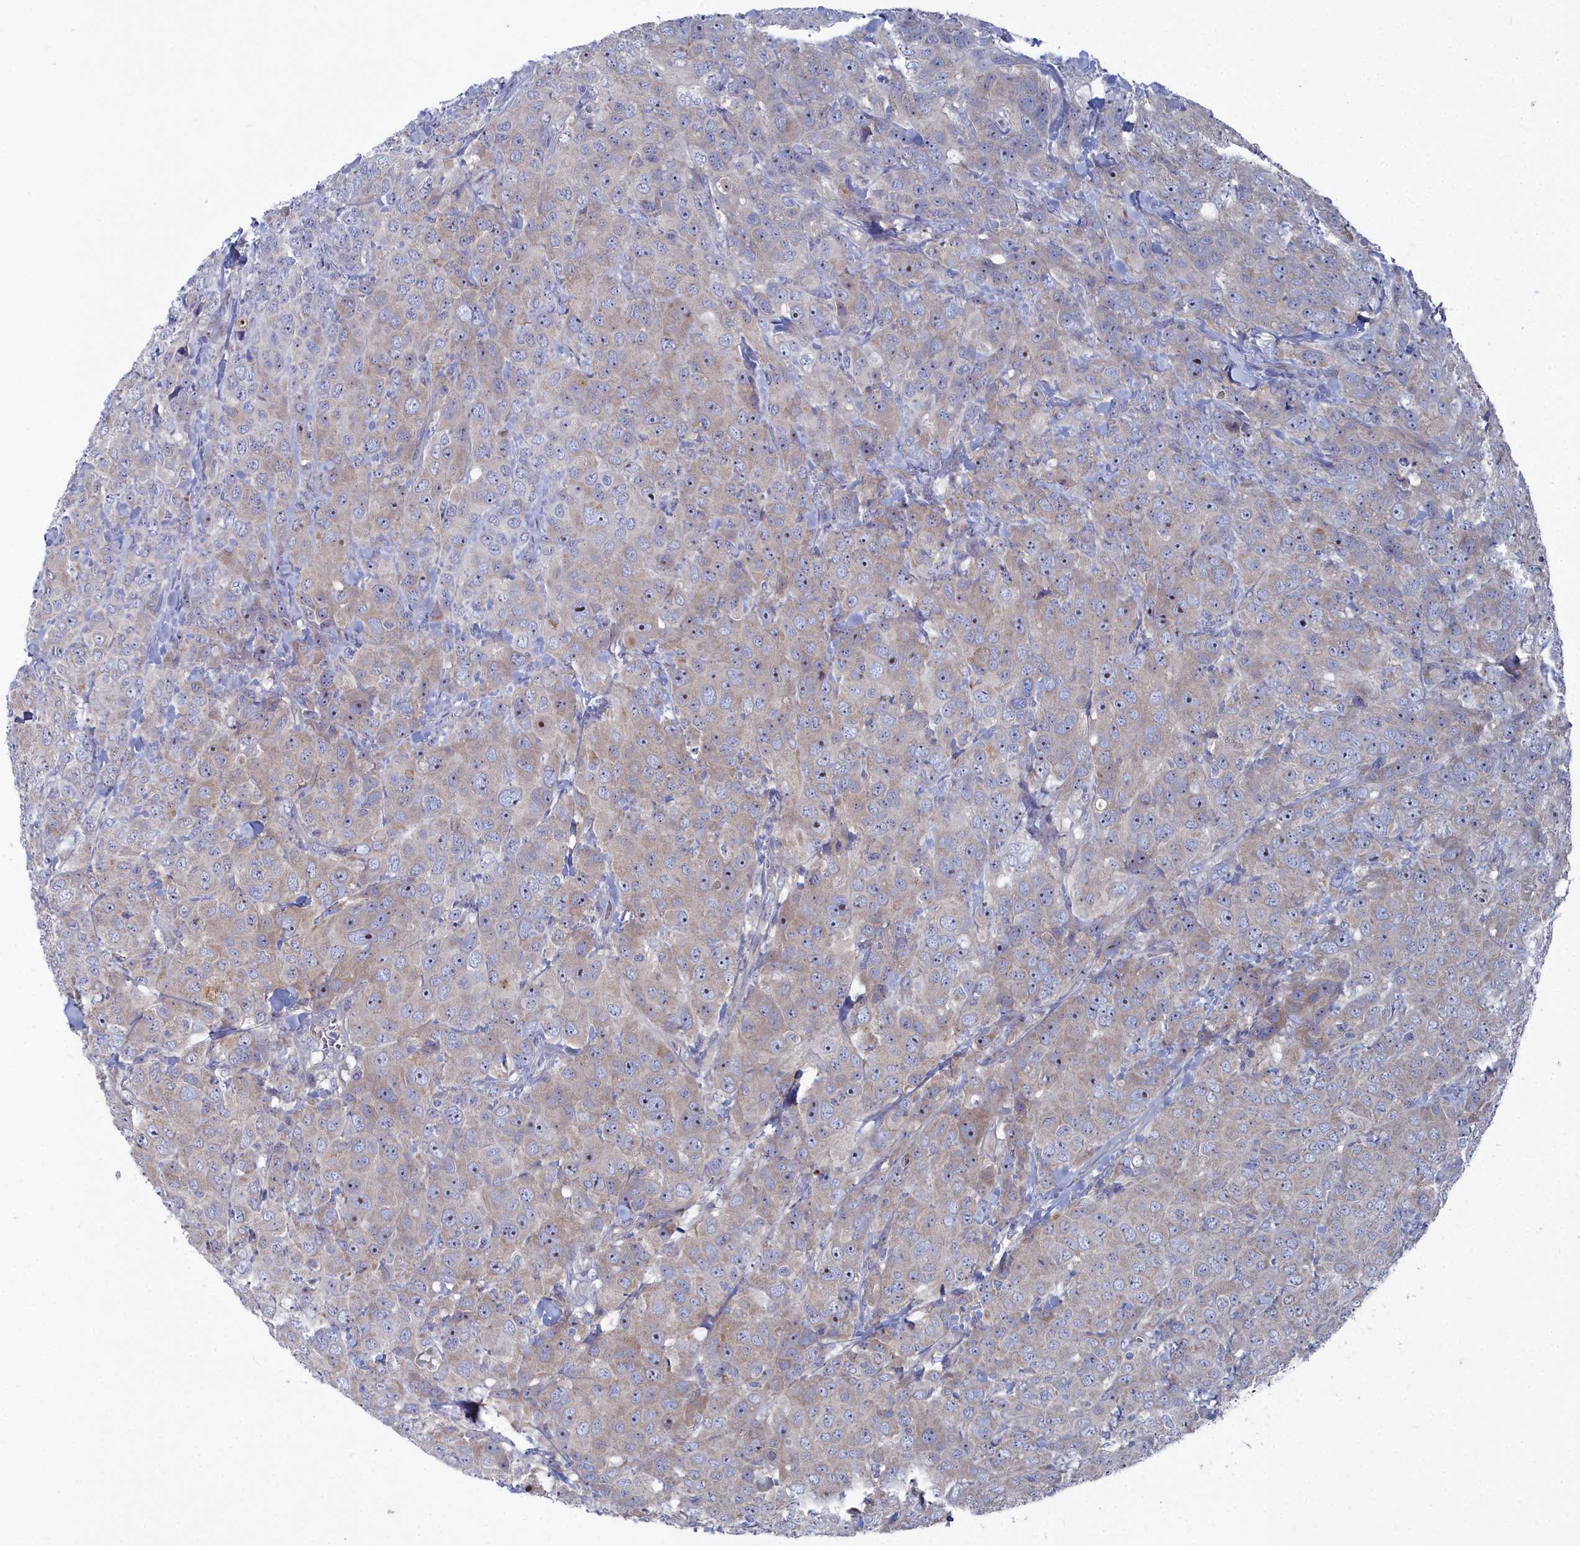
{"staining": {"intensity": "weak", "quantity": "25%-75%", "location": "cytoplasmic/membranous,nuclear"}, "tissue": "breast cancer", "cell_type": "Tumor cells", "image_type": "cancer", "snomed": [{"axis": "morphology", "description": "Duct carcinoma"}, {"axis": "topography", "description": "Breast"}], "caption": "Human breast cancer (intraductal carcinoma) stained for a protein (brown) reveals weak cytoplasmic/membranous and nuclear positive positivity in approximately 25%-75% of tumor cells.", "gene": "CCDC149", "patient": {"sex": "female", "age": 43}}